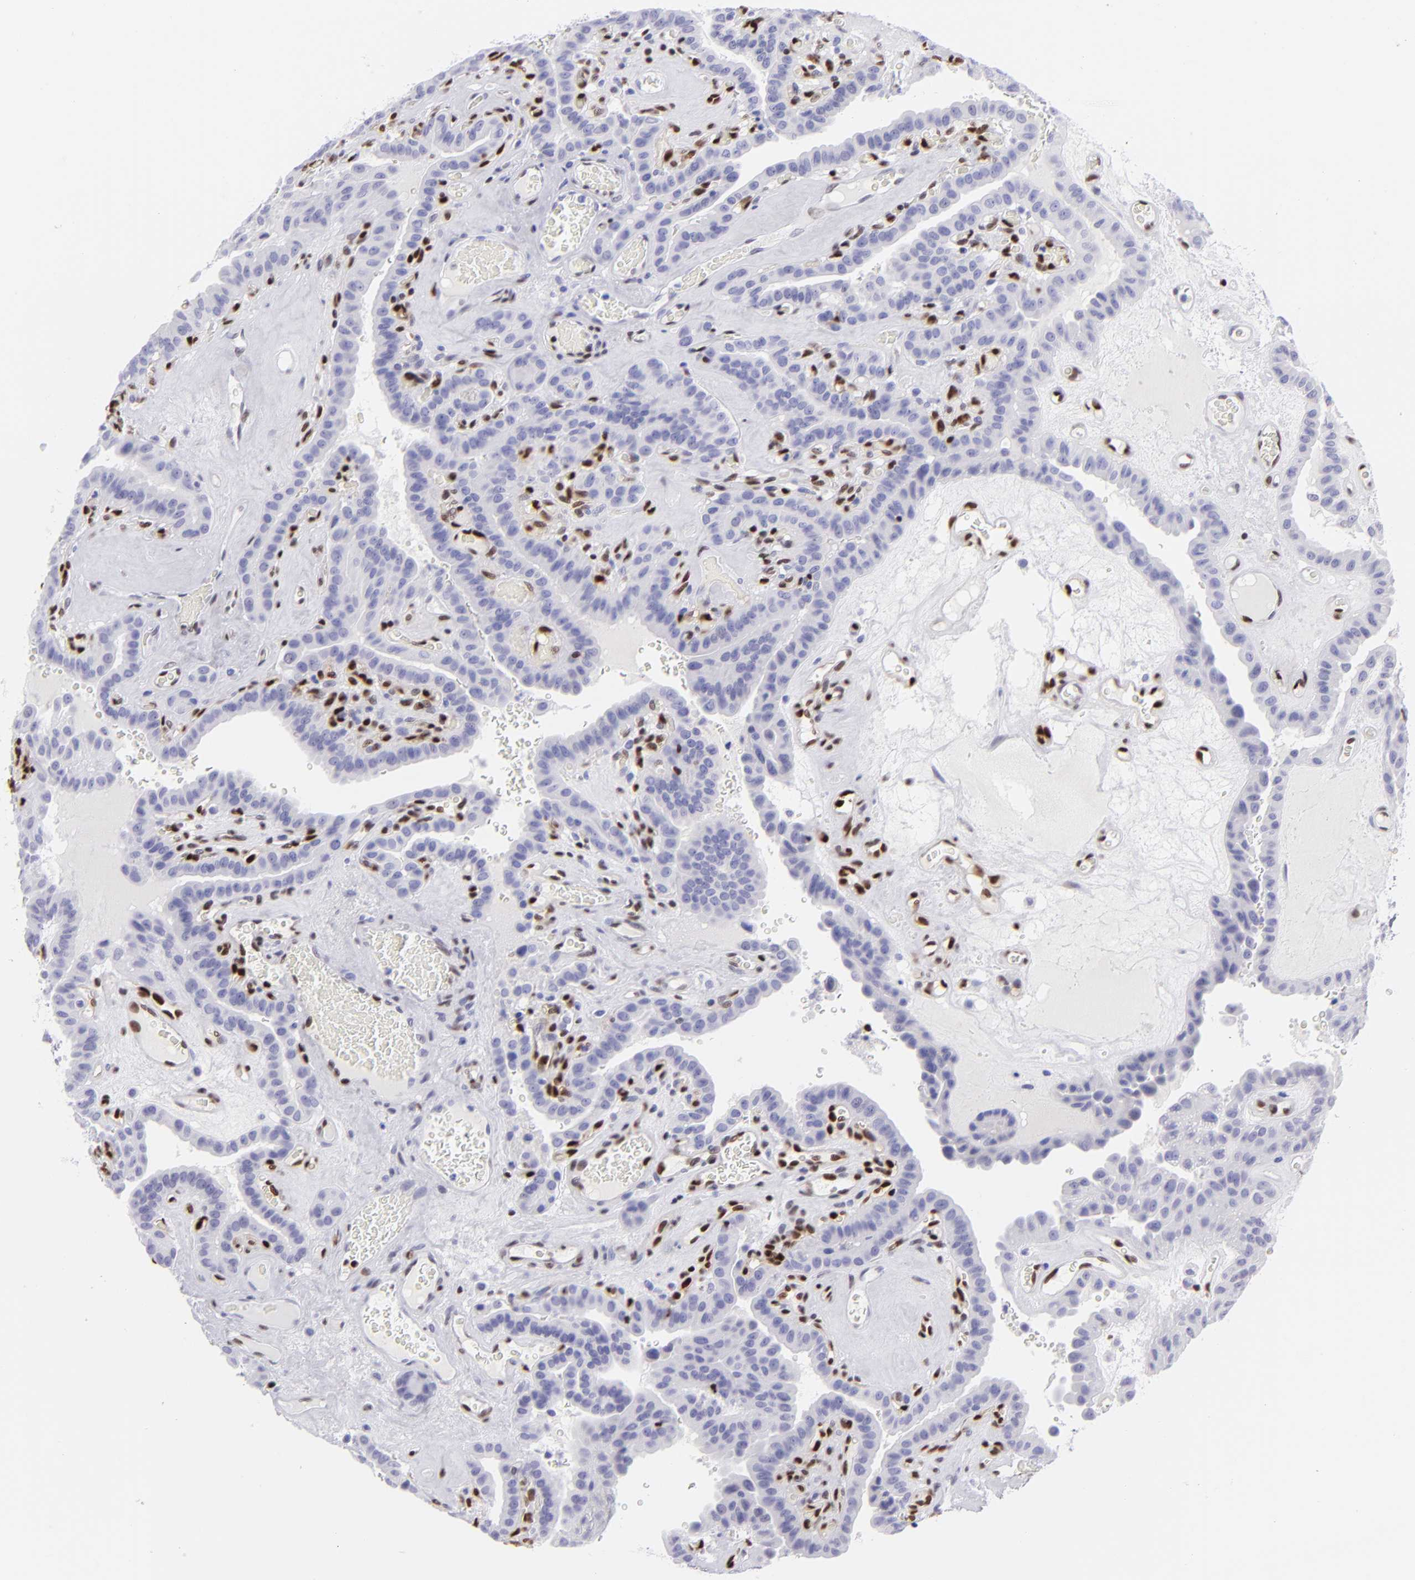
{"staining": {"intensity": "negative", "quantity": "none", "location": "none"}, "tissue": "thyroid cancer", "cell_type": "Tumor cells", "image_type": "cancer", "snomed": [{"axis": "morphology", "description": "Papillary adenocarcinoma, NOS"}, {"axis": "topography", "description": "Thyroid gland"}], "caption": "Protein analysis of papillary adenocarcinoma (thyroid) exhibits no significant expression in tumor cells.", "gene": "ETS1", "patient": {"sex": "male", "age": 87}}